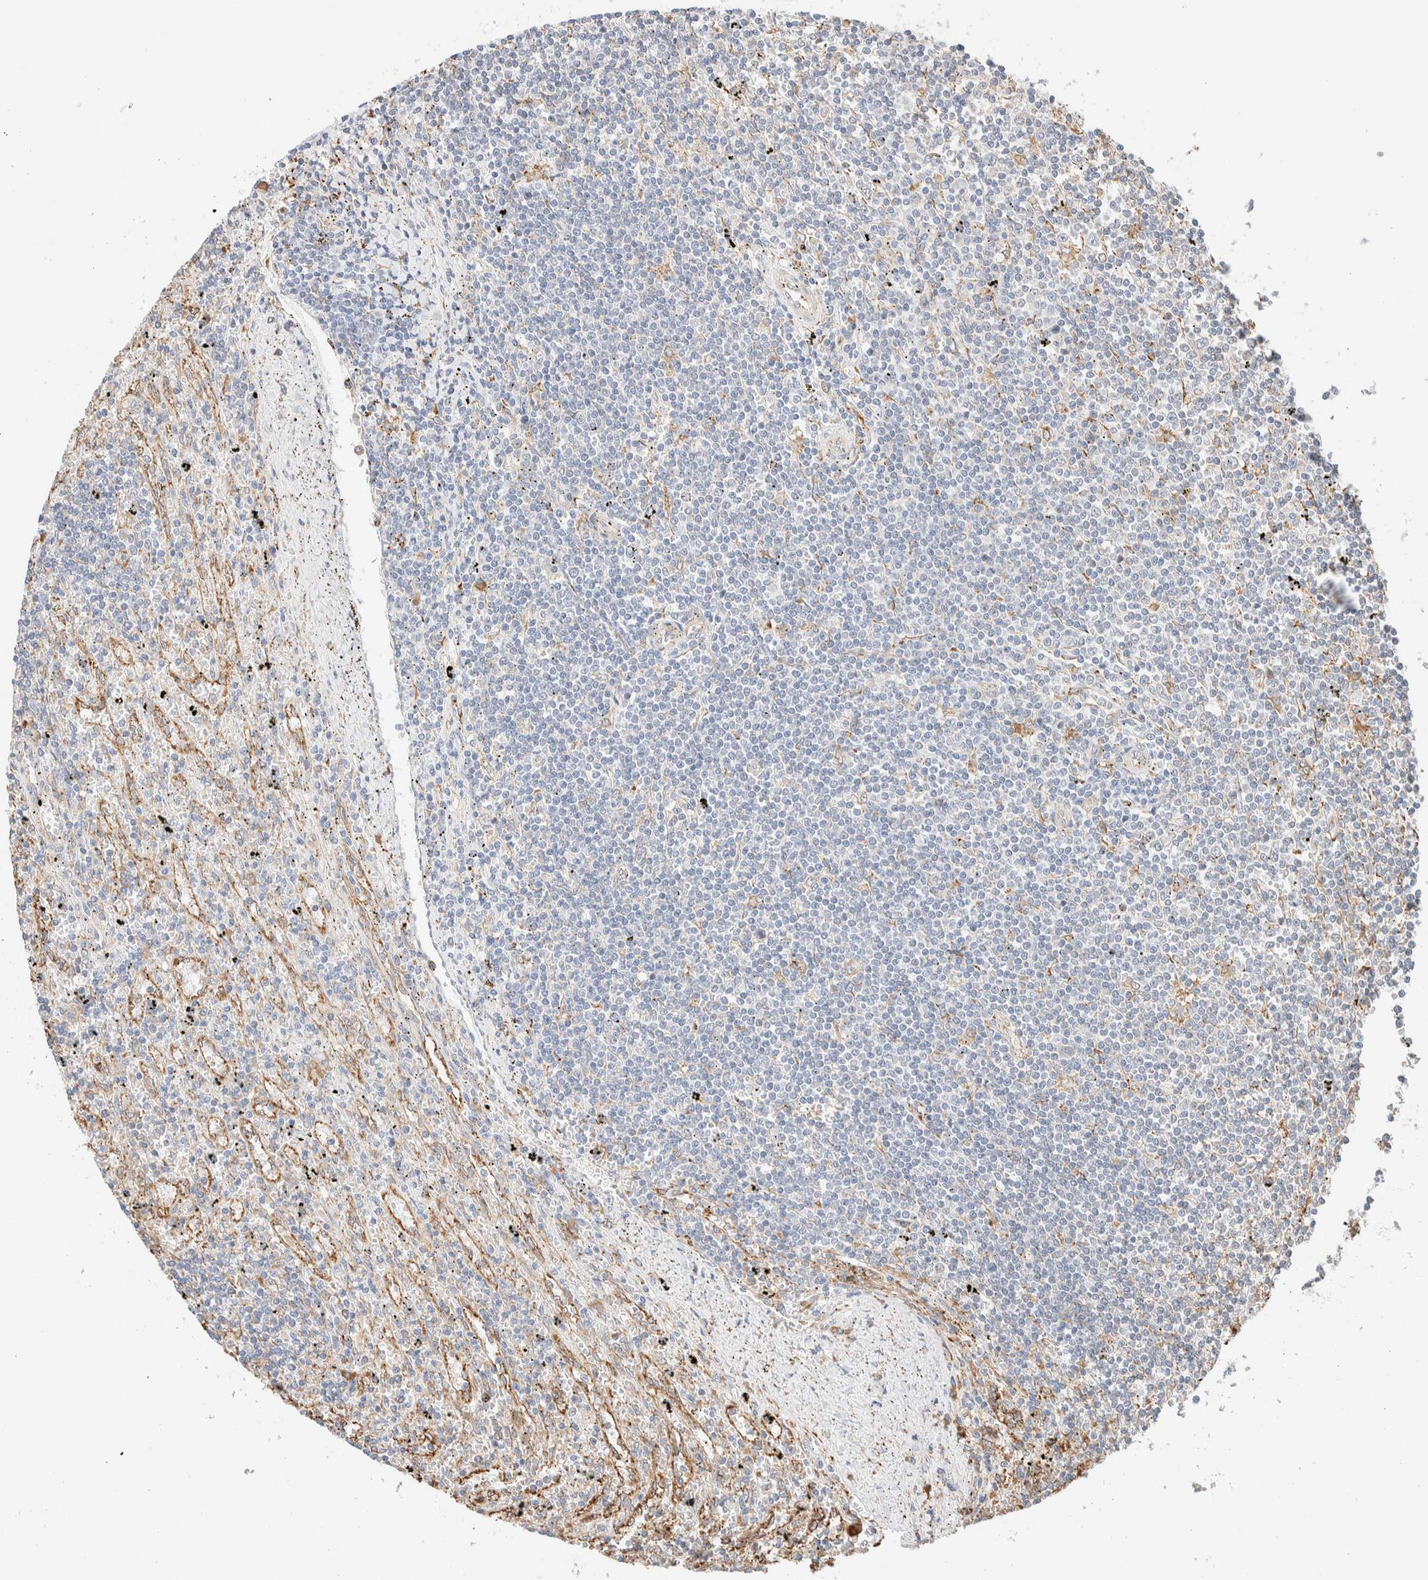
{"staining": {"intensity": "negative", "quantity": "none", "location": "none"}, "tissue": "lymphoma", "cell_type": "Tumor cells", "image_type": "cancer", "snomed": [{"axis": "morphology", "description": "Malignant lymphoma, non-Hodgkin's type, Low grade"}, {"axis": "topography", "description": "Spleen"}], "caption": "A histopathology image of human lymphoma is negative for staining in tumor cells.", "gene": "INTS1", "patient": {"sex": "male", "age": 76}}